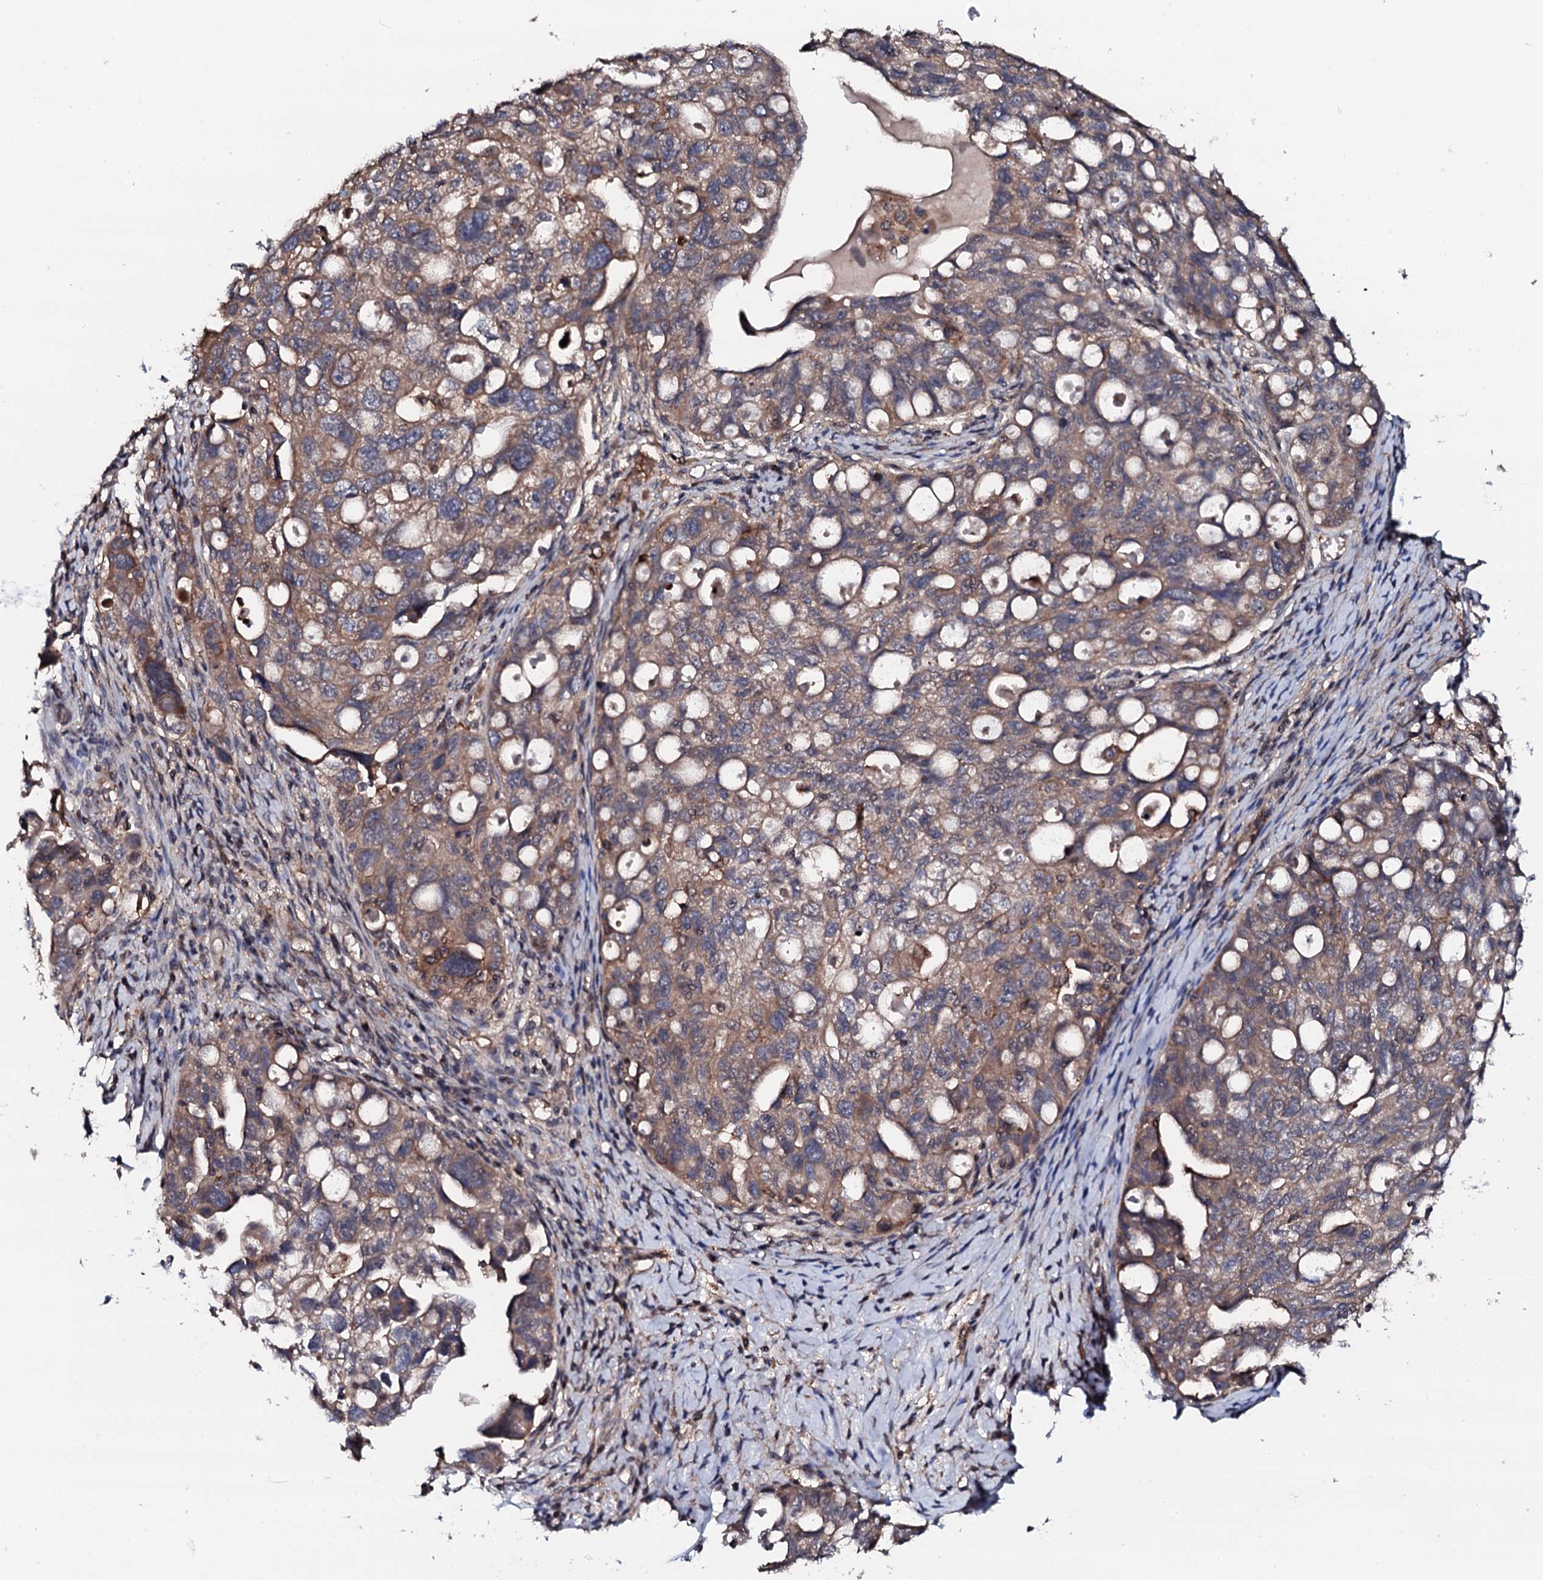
{"staining": {"intensity": "weak", "quantity": ">75%", "location": "cytoplasmic/membranous"}, "tissue": "ovarian cancer", "cell_type": "Tumor cells", "image_type": "cancer", "snomed": [{"axis": "morphology", "description": "Carcinoma, NOS"}, {"axis": "morphology", "description": "Cystadenocarcinoma, serous, NOS"}, {"axis": "topography", "description": "Ovary"}], "caption": "Immunohistochemistry (IHC) of human ovarian cancer displays low levels of weak cytoplasmic/membranous positivity in about >75% of tumor cells. The staining was performed using DAB (3,3'-diaminobenzidine), with brown indicating positive protein expression. Nuclei are stained blue with hematoxylin.", "gene": "EDC3", "patient": {"sex": "female", "age": 69}}